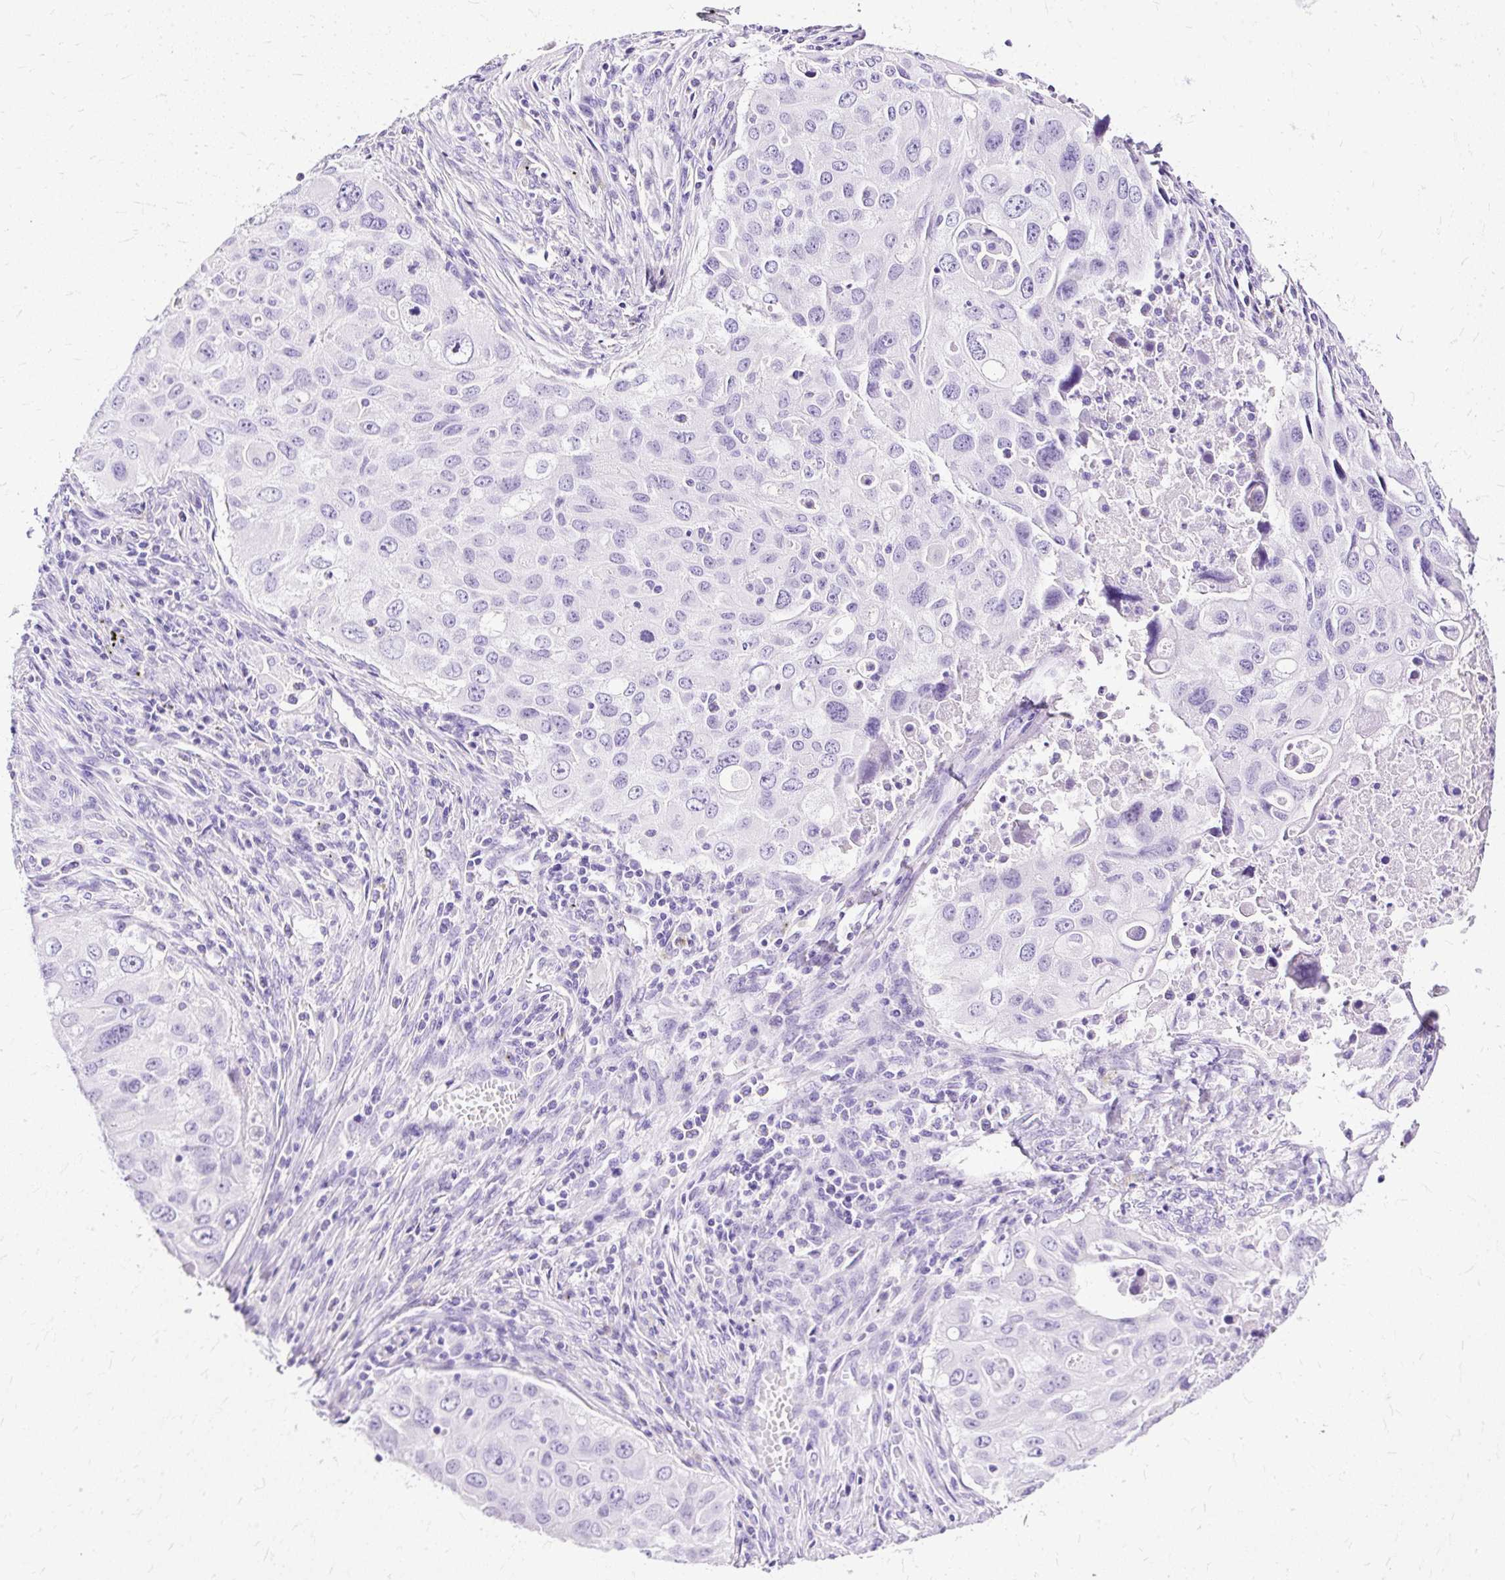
{"staining": {"intensity": "negative", "quantity": "none", "location": "none"}, "tissue": "lung cancer", "cell_type": "Tumor cells", "image_type": "cancer", "snomed": [{"axis": "morphology", "description": "Adenocarcinoma, NOS"}, {"axis": "morphology", "description": "Adenocarcinoma, metastatic, NOS"}, {"axis": "topography", "description": "Lymph node"}, {"axis": "topography", "description": "Lung"}], "caption": "Protein analysis of lung metastatic adenocarcinoma shows no significant staining in tumor cells.", "gene": "SLC8A2", "patient": {"sex": "female", "age": 42}}